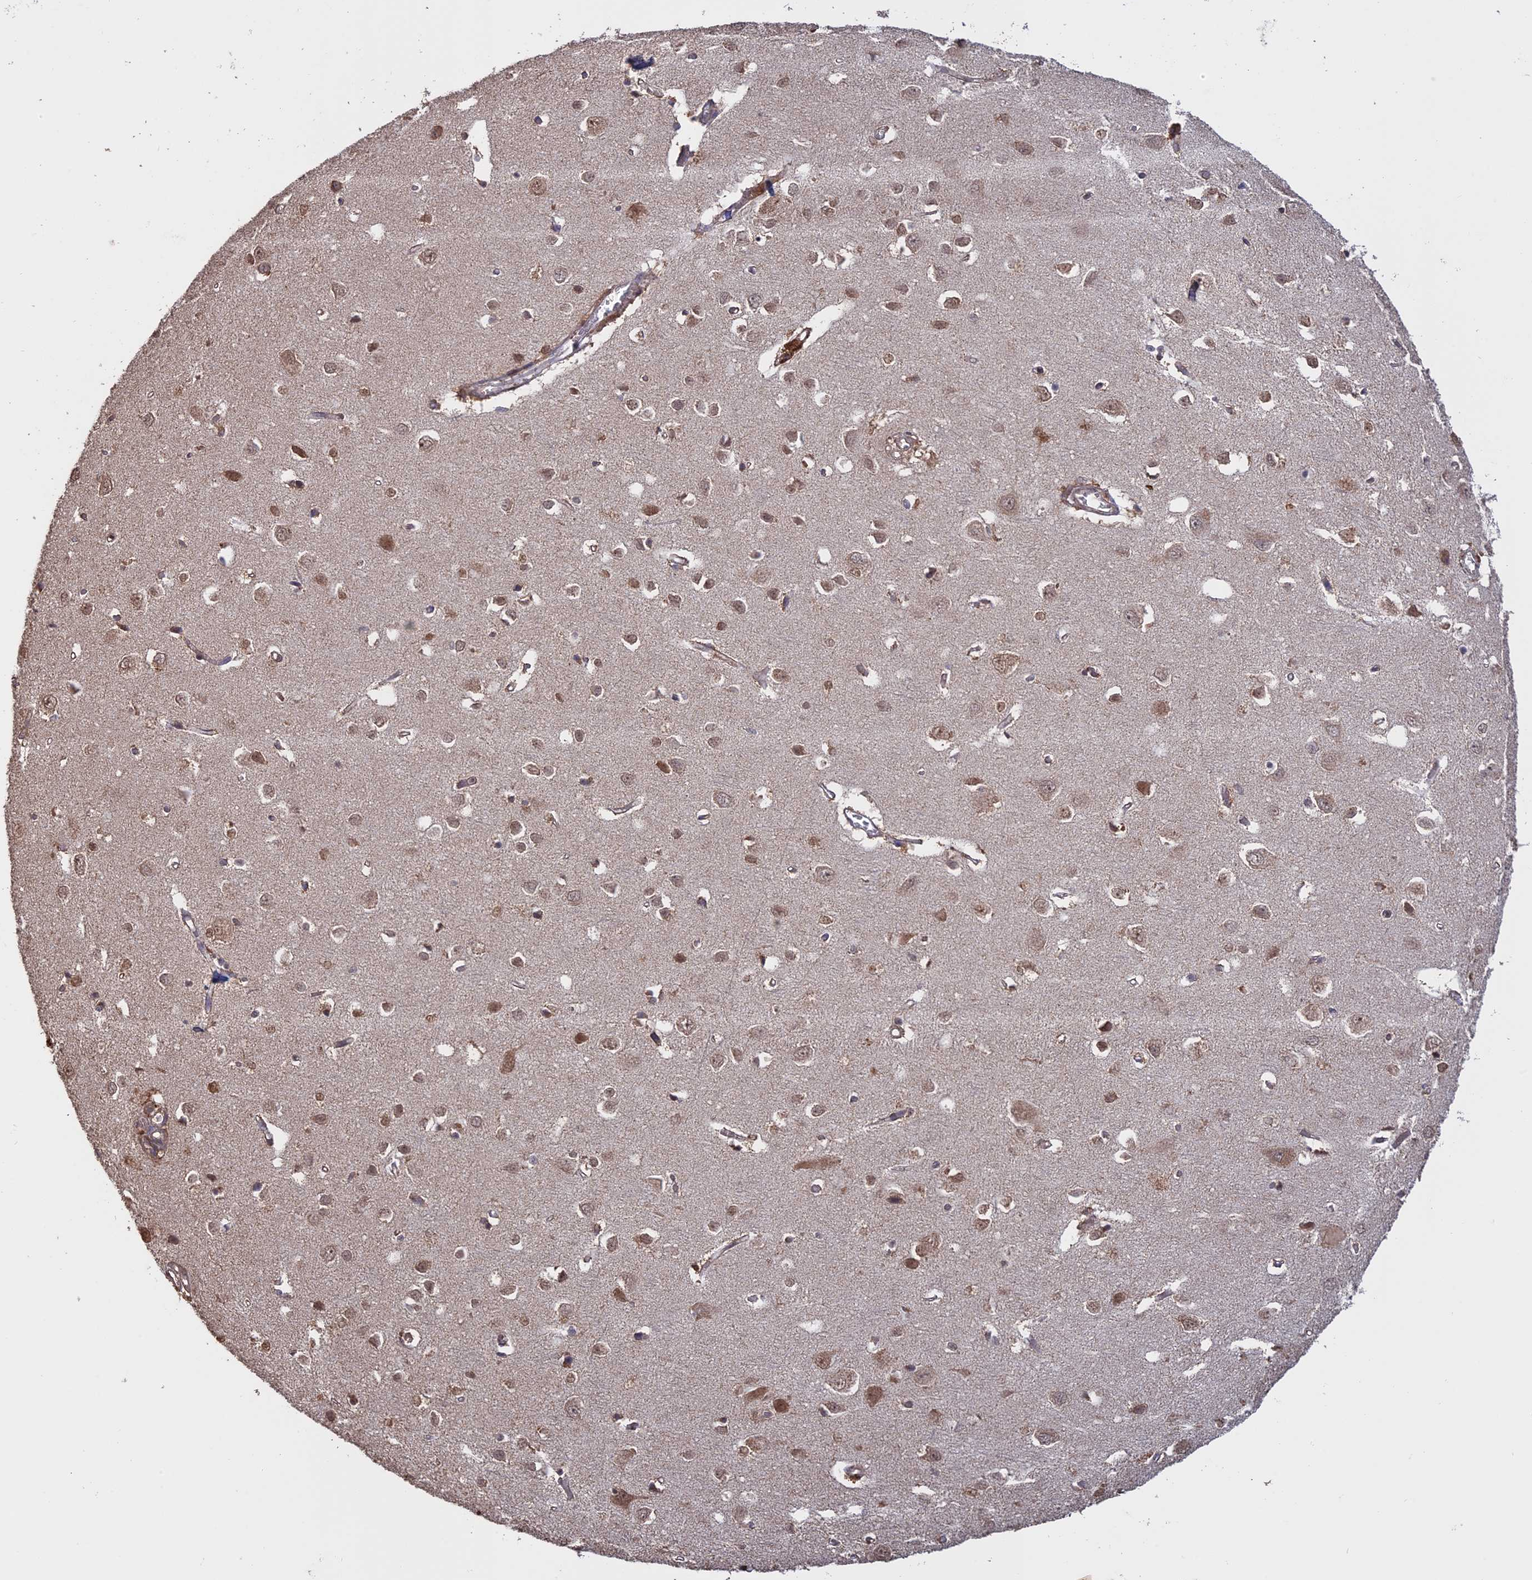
{"staining": {"intensity": "negative", "quantity": "none", "location": "none"}, "tissue": "cerebral cortex", "cell_type": "Endothelial cells", "image_type": "normal", "snomed": [{"axis": "morphology", "description": "Normal tissue, NOS"}, {"axis": "topography", "description": "Cerebral cortex"}], "caption": "The image exhibits no staining of endothelial cells in unremarkable cerebral cortex.", "gene": "FAM210B", "patient": {"sex": "female", "age": 64}}